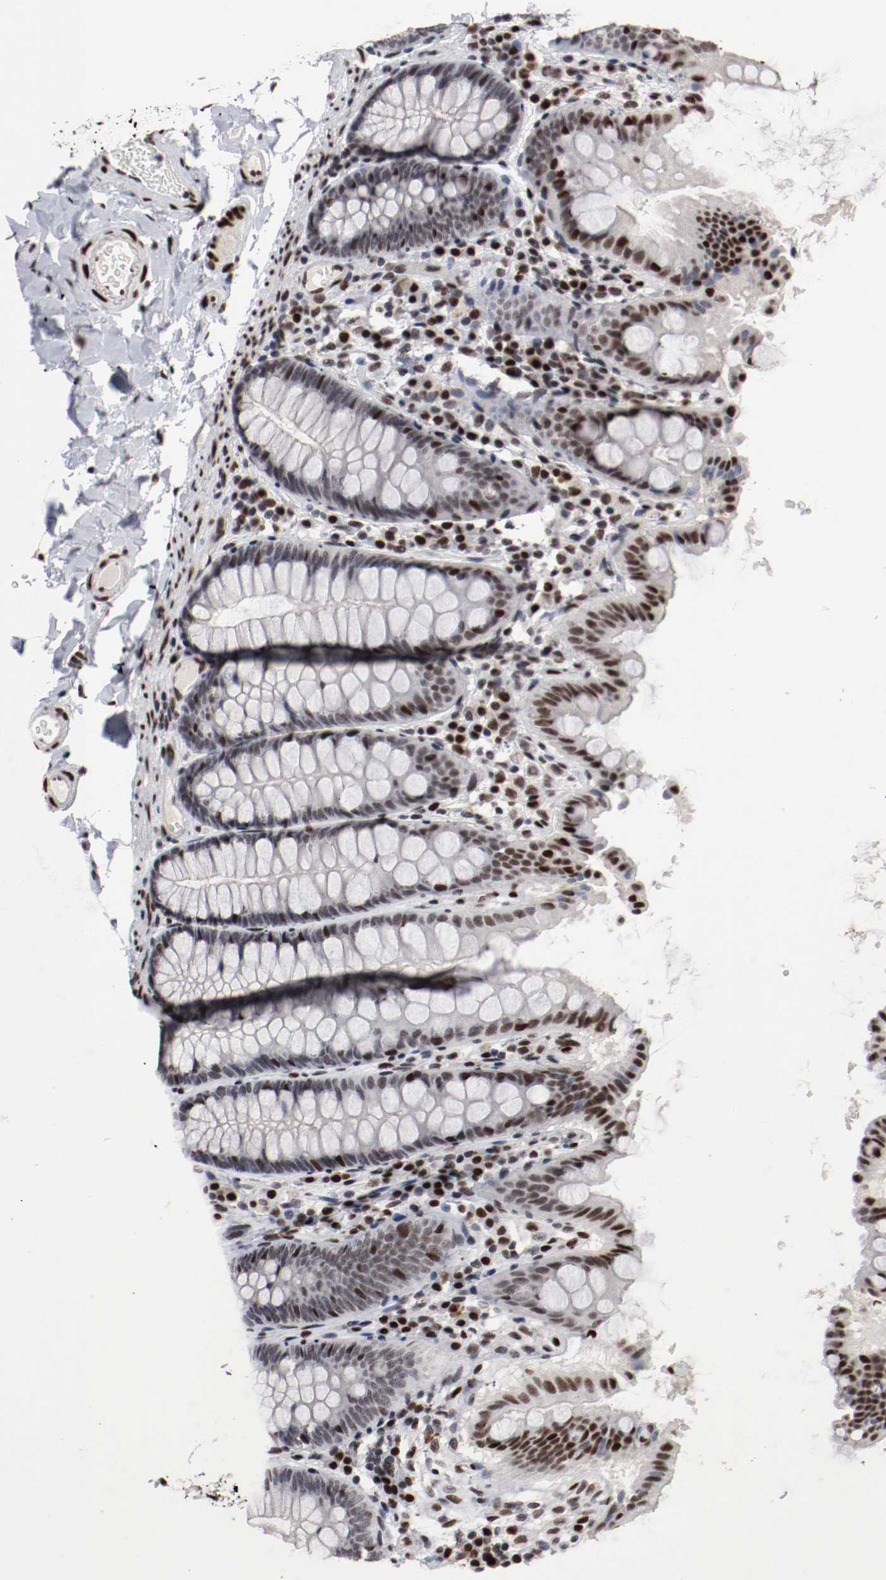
{"staining": {"intensity": "strong", "quantity": ">75%", "location": "nuclear"}, "tissue": "colon", "cell_type": "Endothelial cells", "image_type": "normal", "snomed": [{"axis": "morphology", "description": "Normal tissue, NOS"}, {"axis": "topography", "description": "Colon"}], "caption": "About >75% of endothelial cells in unremarkable human colon show strong nuclear protein expression as visualized by brown immunohistochemical staining.", "gene": "MEF2D", "patient": {"sex": "female", "age": 61}}